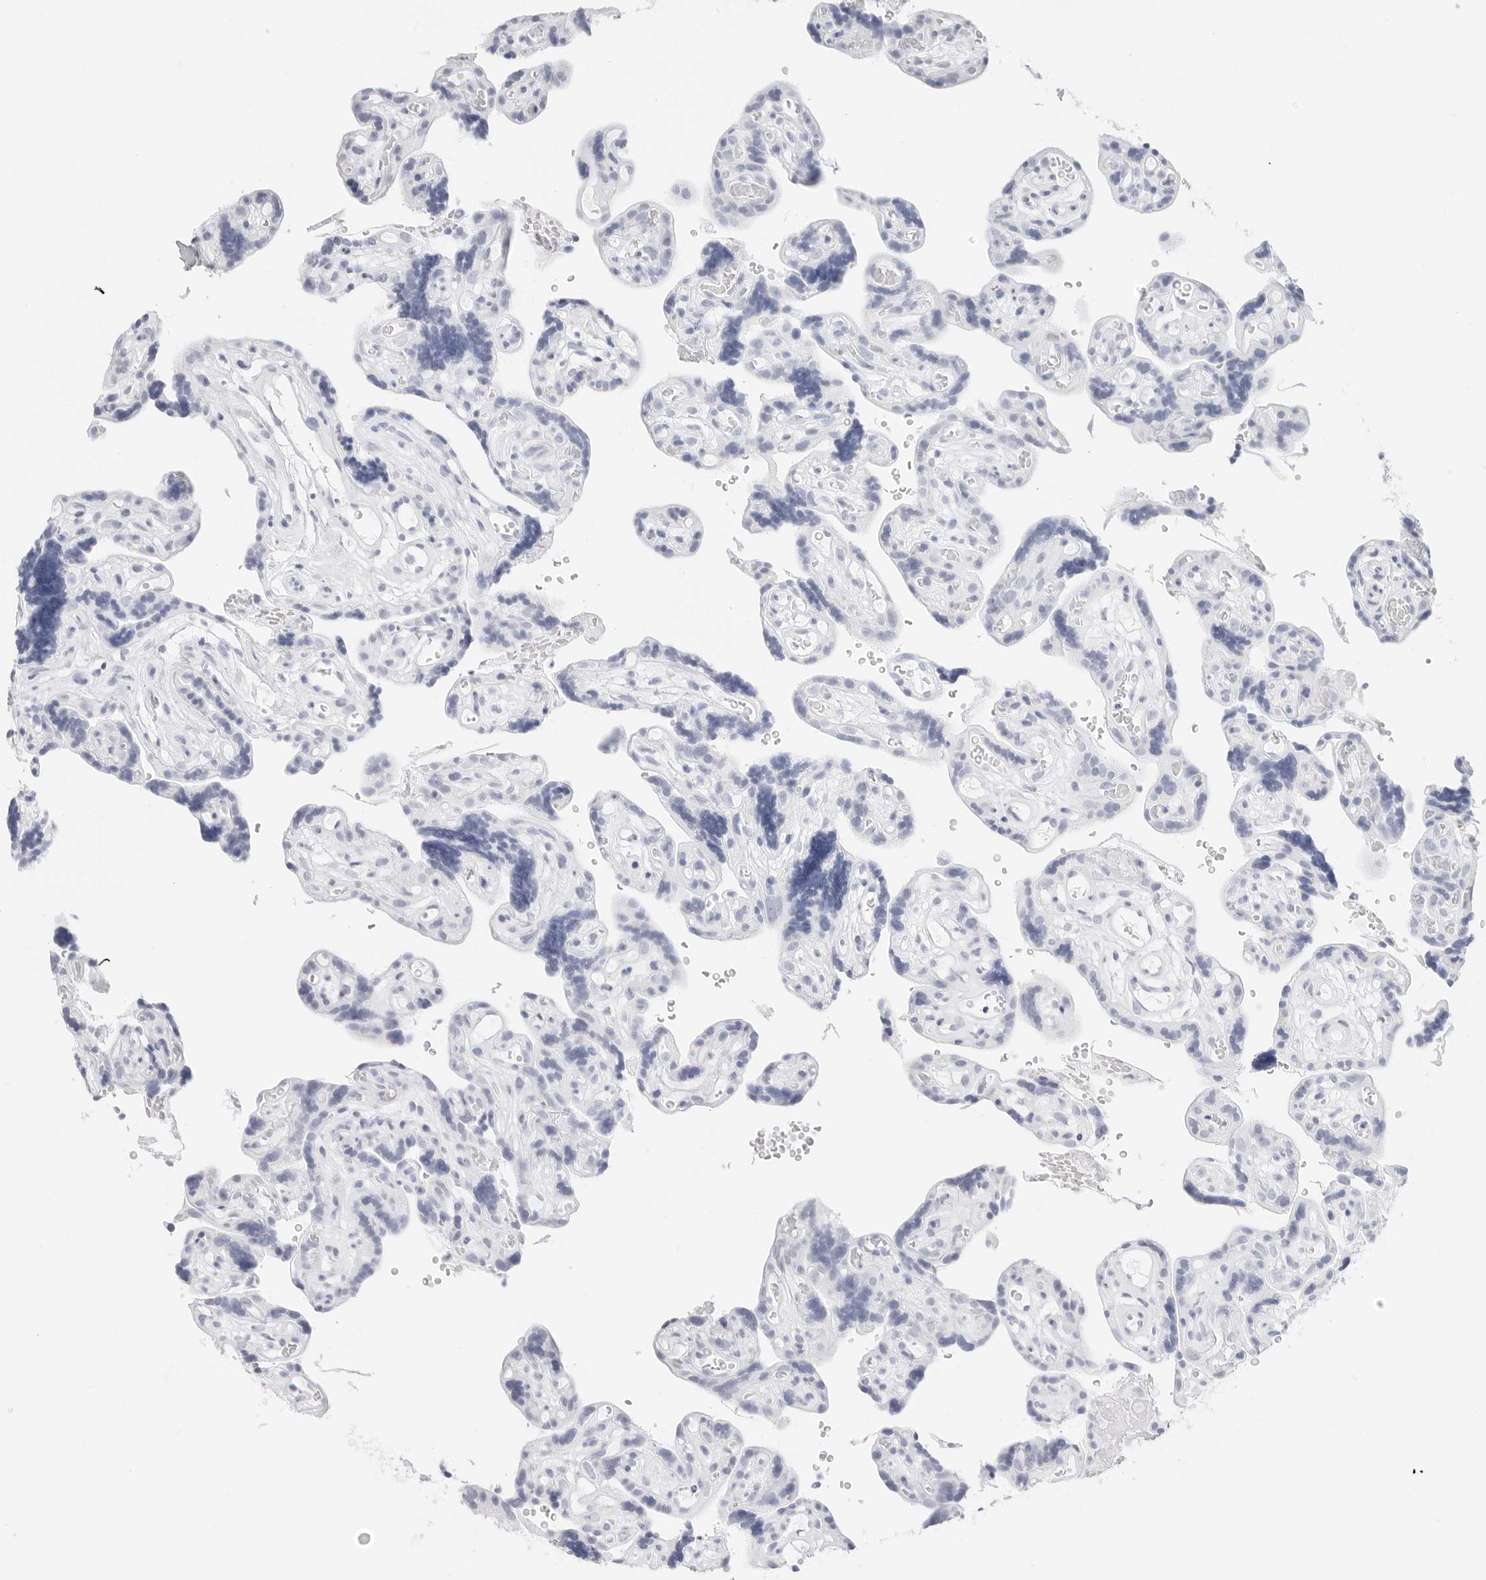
{"staining": {"intensity": "negative", "quantity": "none", "location": "none"}, "tissue": "placenta", "cell_type": "Decidual cells", "image_type": "normal", "snomed": [{"axis": "morphology", "description": "Normal tissue, NOS"}, {"axis": "topography", "description": "Placenta"}], "caption": "Immunohistochemical staining of unremarkable human placenta displays no significant expression in decidual cells. The staining is performed using DAB (3,3'-diaminobenzidine) brown chromogen with nuclei counter-stained in using hematoxylin.", "gene": "TFF2", "patient": {"sex": "female", "age": 30}}